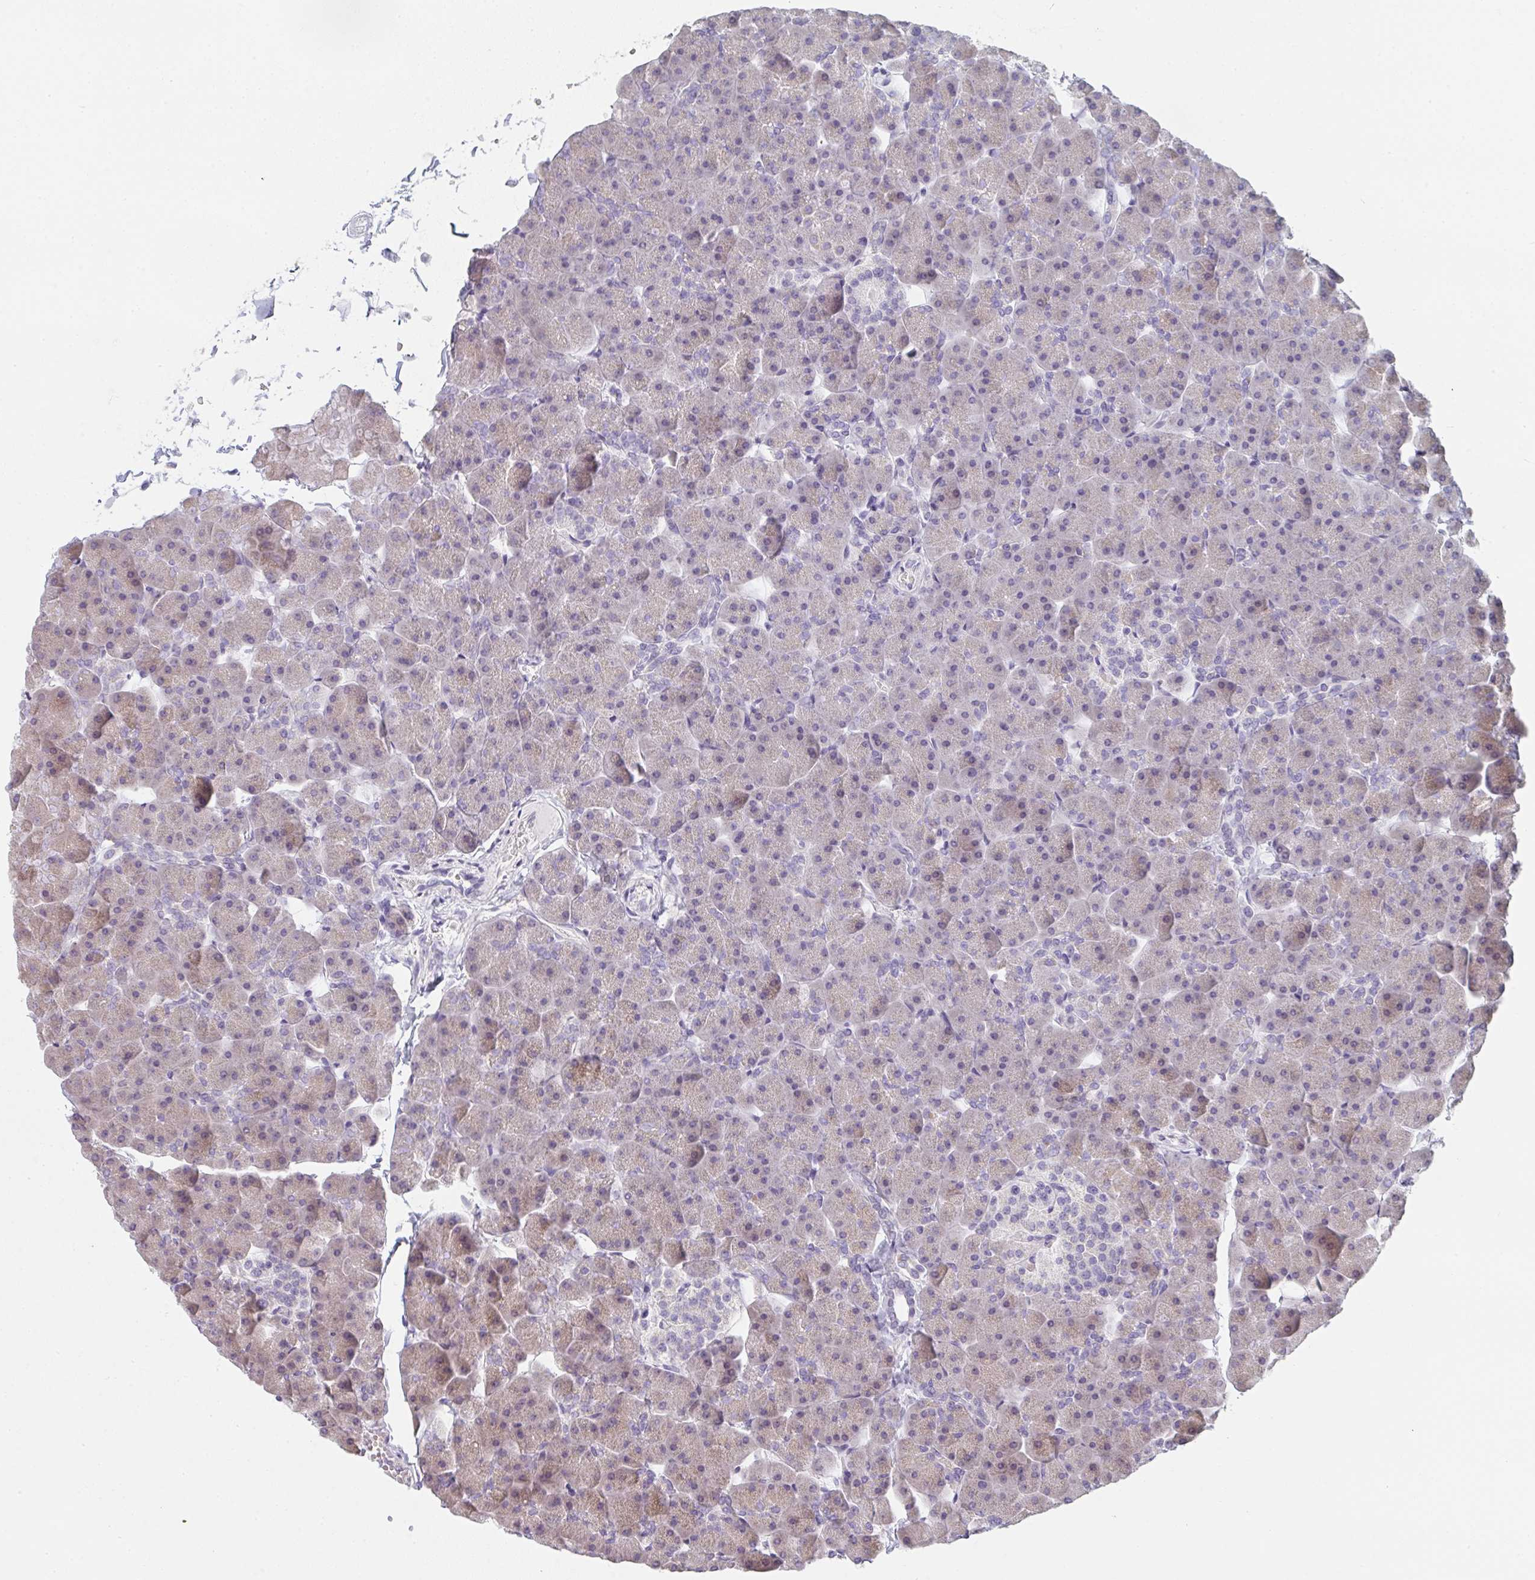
{"staining": {"intensity": "weak", "quantity": "<25%", "location": "cytoplasmic/membranous"}, "tissue": "pancreas", "cell_type": "Exocrine glandular cells", "image_type": "normal", "snomed": [{"axis": "morphology", "description": "Normal tissue, NOS"}, {"axis": "topography", "description": "Pancreas"}], "caption": "A micrograph of pancreas stained for a protein reveals no brown staining in exocrine glandular cells.", "gene": "CACNA1S", "patient": {"sex": "male", "age": 35}}